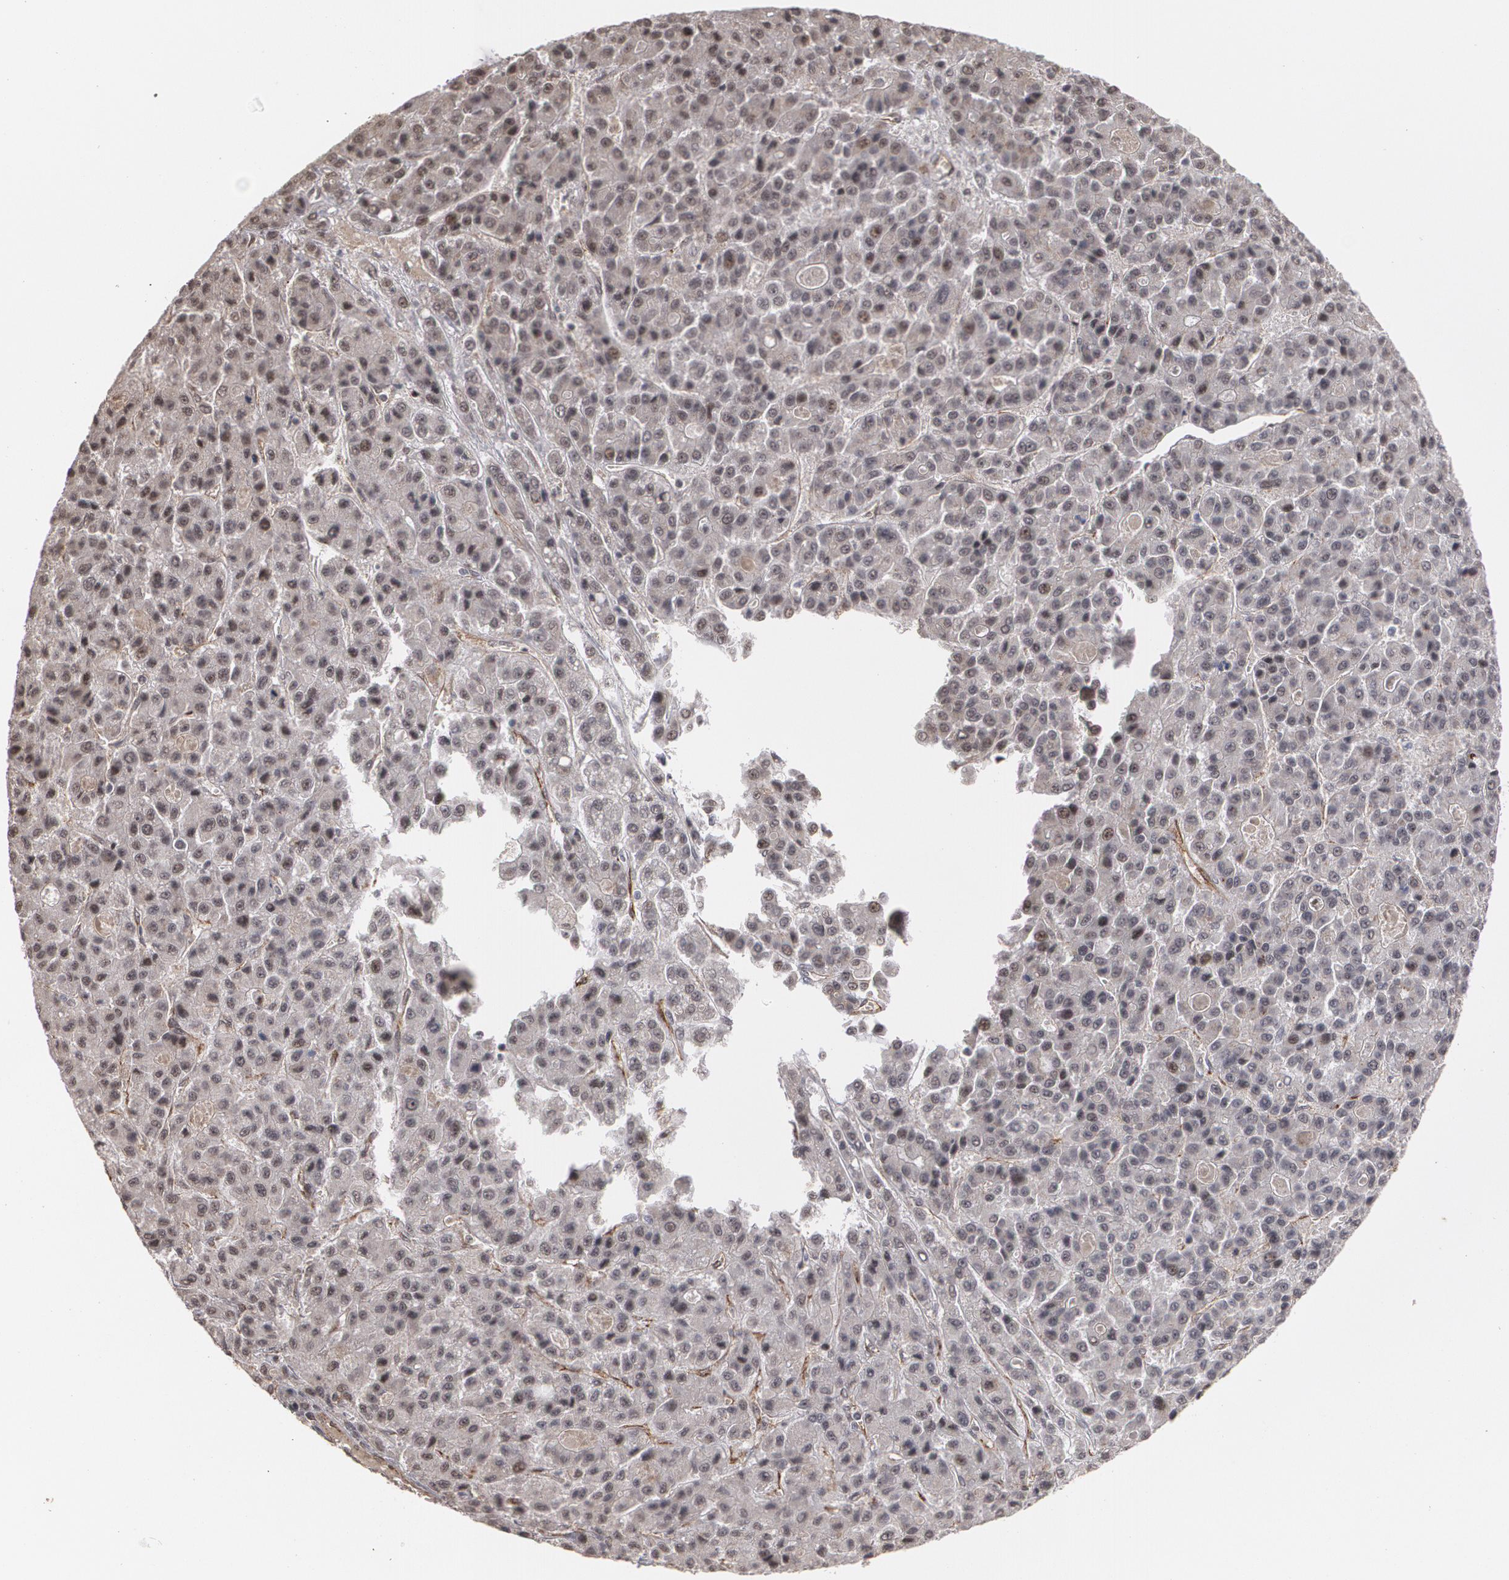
{"staining": {"intensity": "weak", "quantity": "25%-75%", "location": "cytoplasmic/membranous,nuclear"}, "tissue": "liver cancer", "cell_type": "Tumor cells", "image_type": "cancer", "snomed": [{"axis": "morphology", "description": "Carcinoma, Hepatocellular, NOS"}, {"axis": "topography", "description": "Liver"}], "caption": "A low amount of weak cytoplasmic/membranous and nuclear expression is identified in approximately 25%-75% of tumor cells in liver hepatocellular carcinoma tissue.", "gene": "ZNF75A", "patient": {"sex": "male", "age": 70}}